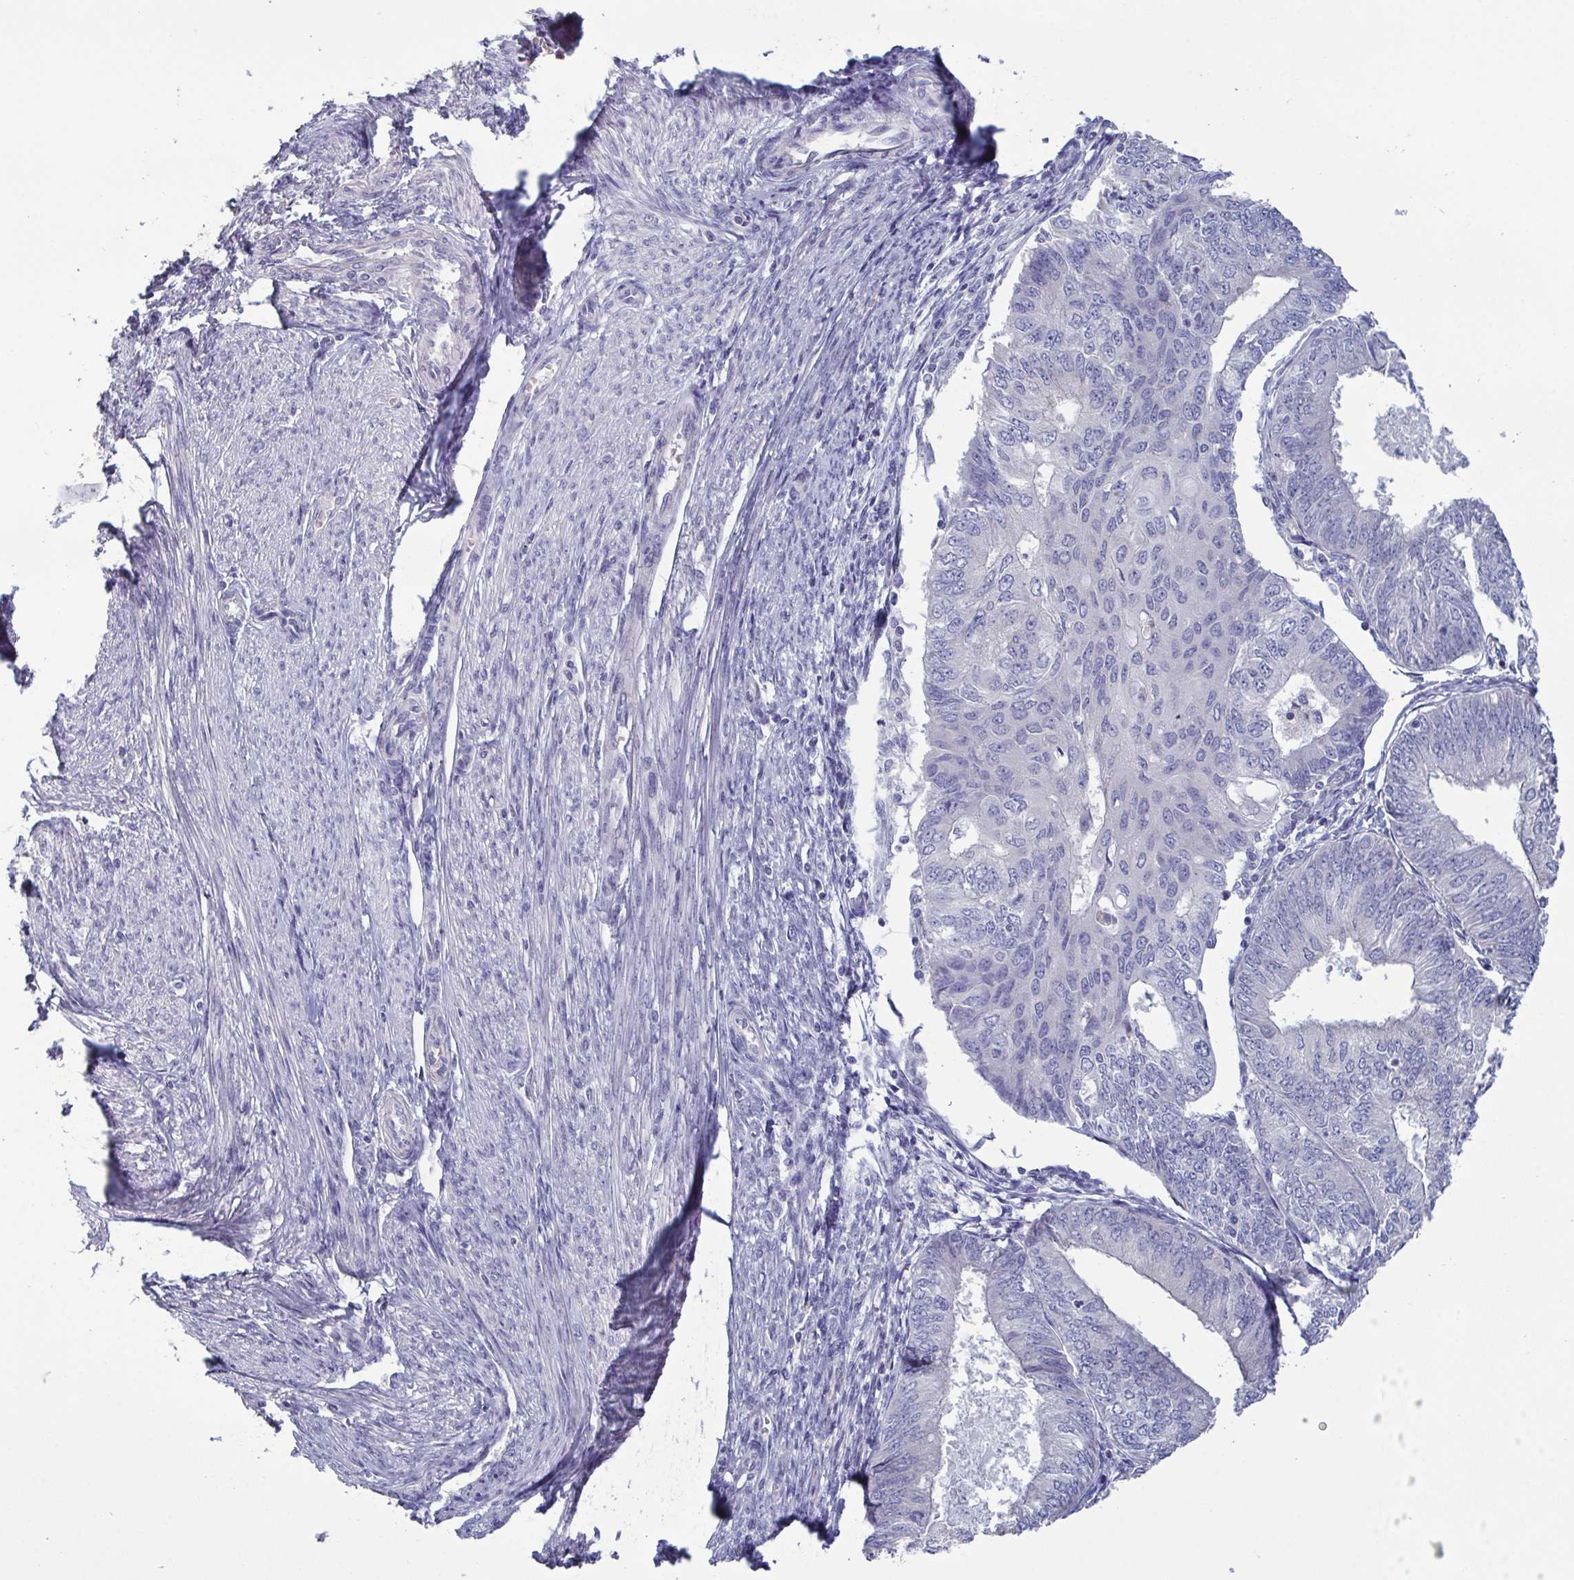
{"staining": {"intensity": "negative", "quantity": "none", "location": "none"}, "tissue": "endometrial cancer", "cell_type": "Tumor cells", "image_type": "cancer", "snomed": [{"axis": "morphology", "description": "Adenocarcinoma, NOS"}, {"axis": "topography", "description": "Endometrium"}], "caption": "This histopathology image is of endometrial adenocarcinoma stained with IHC to label a protein in brown with the nuclei are counter-stained blue. There is no expression in tumor cells.", "gene": "GLDC", "patient": {"sex": "female", "age": 58}}